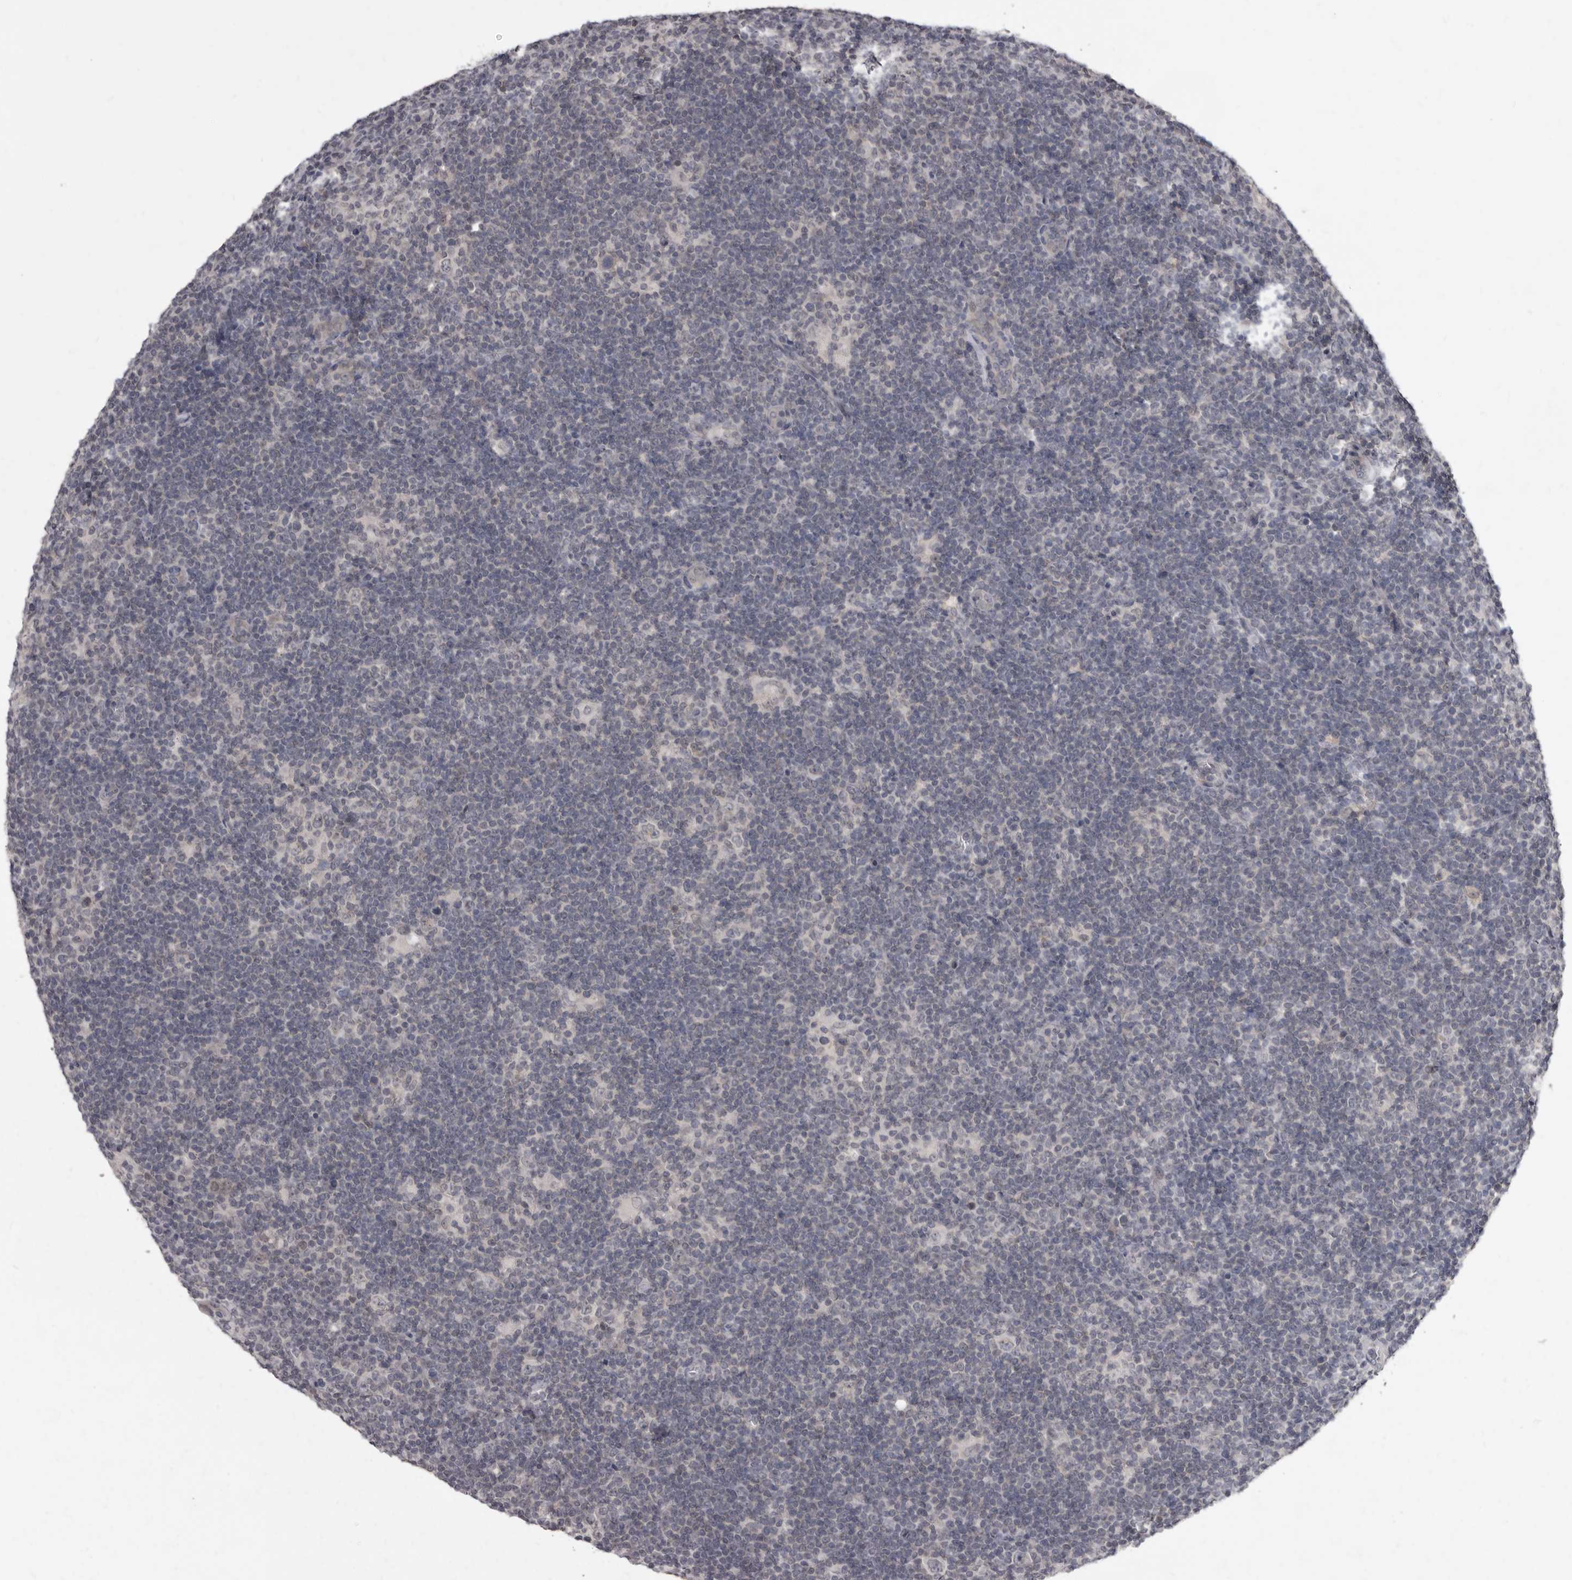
{"staining": {"intensity": "negative", "quantity": "none", "location": "none"}, "tissue": "lymphoma", "cell_type": "Tumor cells", "image_type": "cancer", "snomed": [{"axis": "morphology", "description": "Hodgkin's disease, NOS"}, {"axis": "topography", "description": "Lymph node"}], "caption": "Lymphoma stained for a protein using IHC reveals no positivity tumor cells.", "gene": "SULT1E1", "patient": {"sex": "female", "age": 57}}